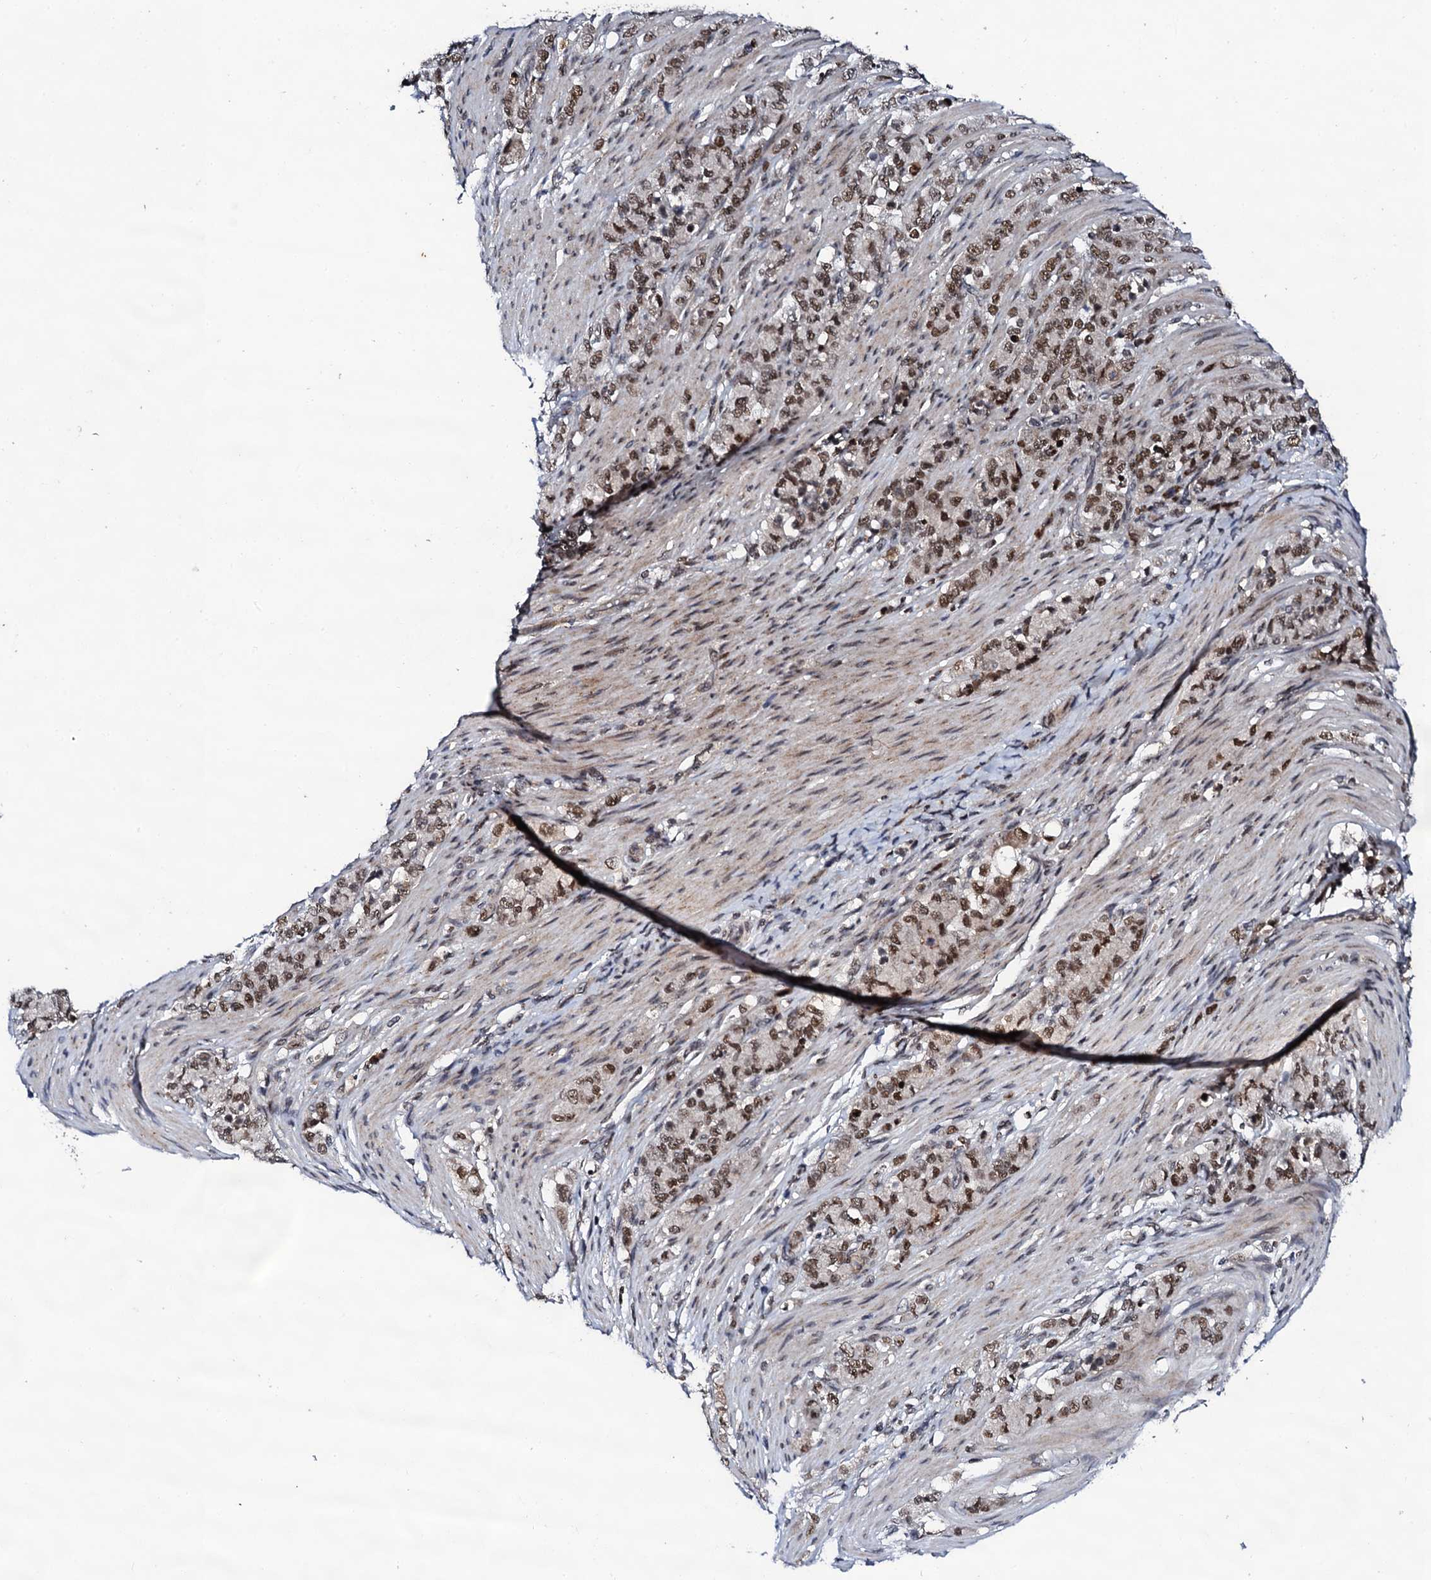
{"staining": {"intensity": "moderate", "quantity": ">75%", "location": "nuclear"}, "tissue": "stomach cancer", "cell_type": "Tumor cells", "image_type": "cancer", "snomed": [{"axis": "morphology", "description": "Adenocarcinoma, NOS"}, {"axis": "topography", "description": "Stomach"}], "caption": "Immunohistochemistry (IHC) histopathology image of adenocarcinoma (stomach) stained for a protein (brown), which displays medium levels of moderate nuclear staining in about >75% of tumor cells.", "gene": "CSTF3", "patient": {"sex": "female", "age": 79}}